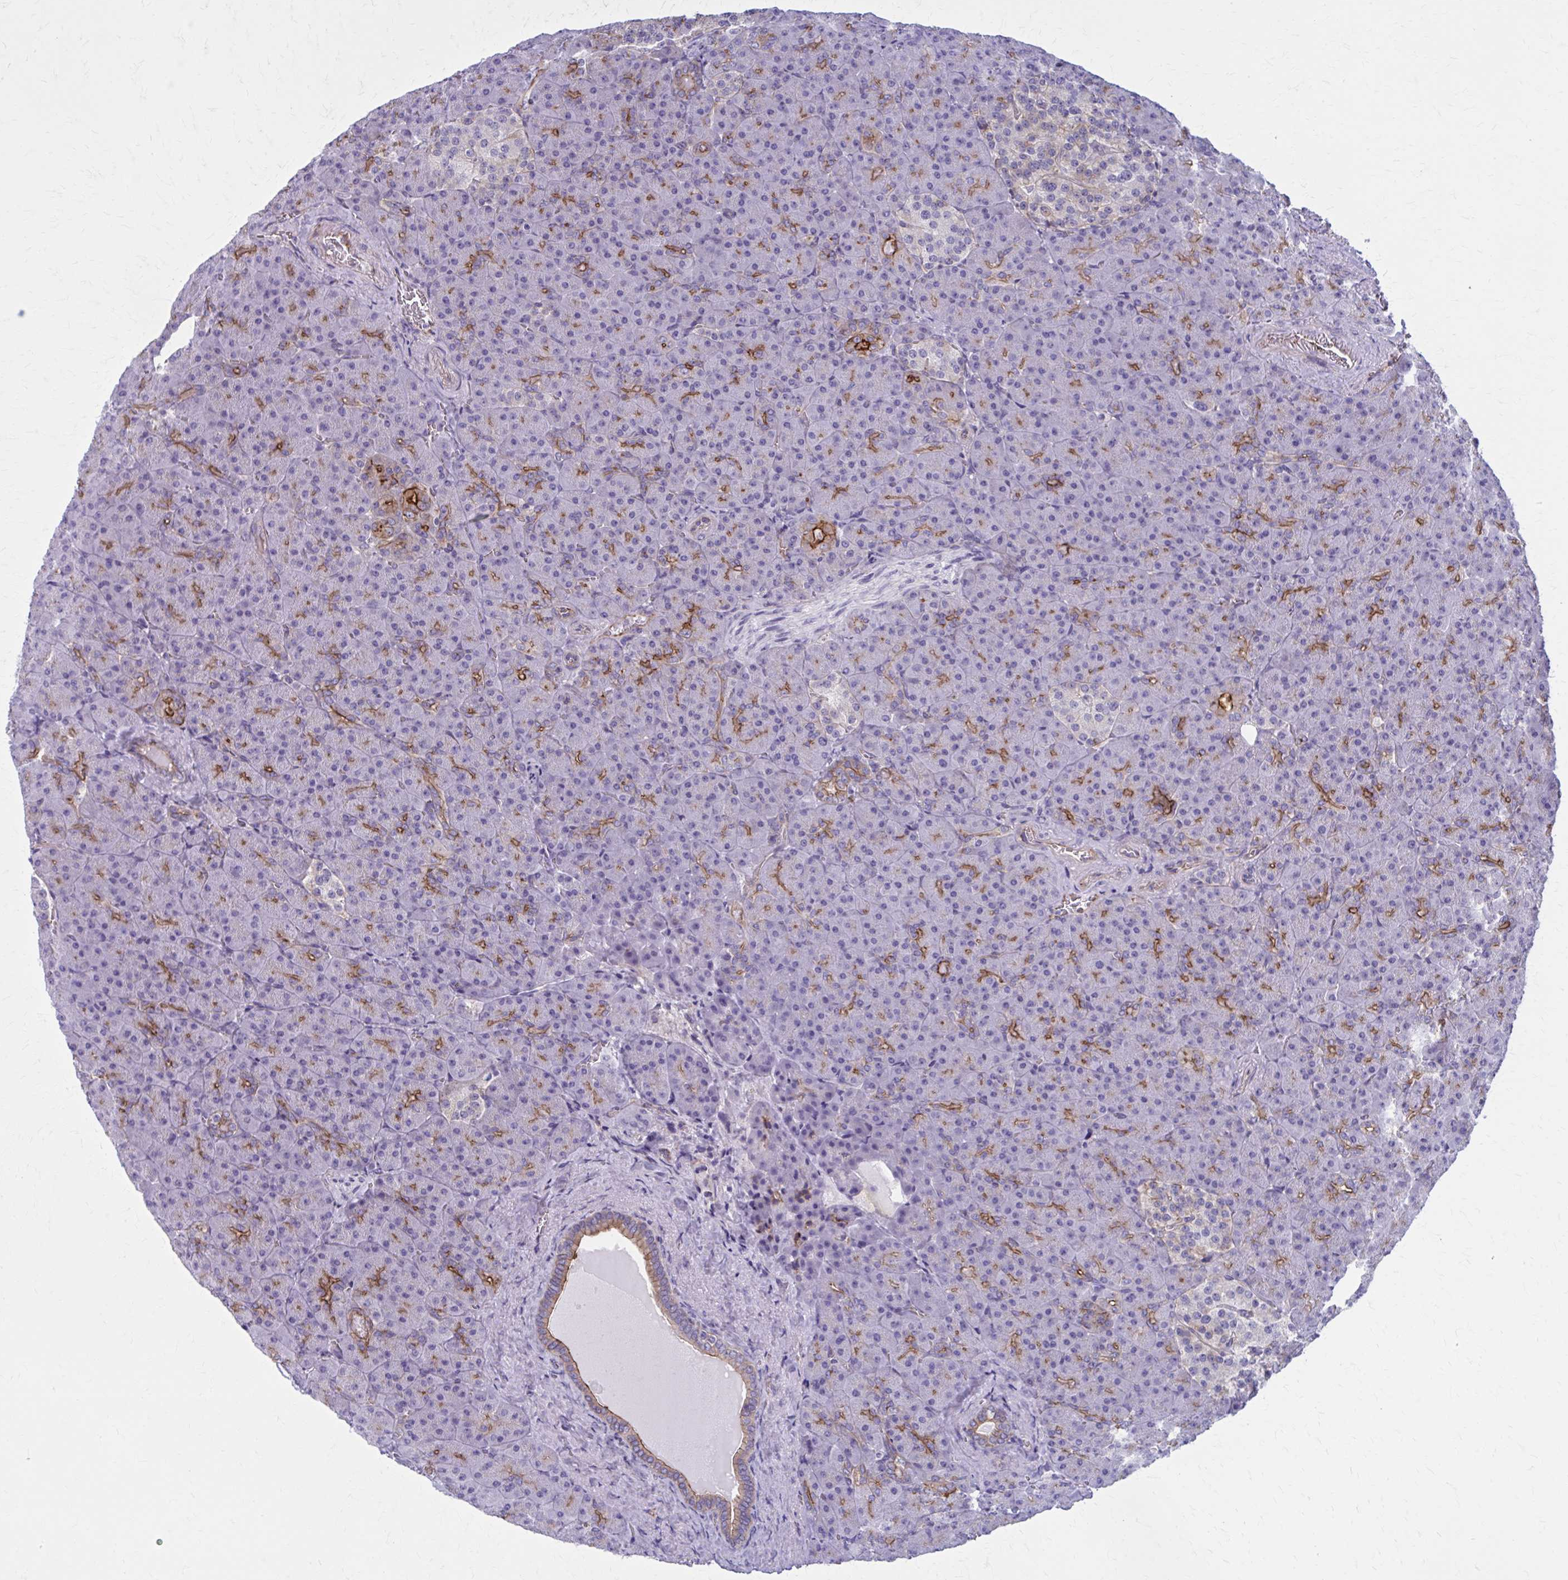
{"staining": {"intensity": "moderate", "quantity": "25%-75%", "location": "cytoplasmic/membranous"}, "tissue": "pancreas", "cell_type": "Exocrine glandular cells", "image_type": "normal", "snomed": [{"axis": "morphology", "description": "Normal tissue, NOS"}, {"axis": "topography", "description": "Pancreas"}], "caption": "A high-resolution micrograph shows immunohistochemistry (IHC) staining of unremarkable pancreas, which reveals moderate cytoplasmic/membranous expression in approximately 25%-75% of exocrine glandular cells.", "gene": "ZDHHC7", "patient": {"sex": "female", "age": 74}}